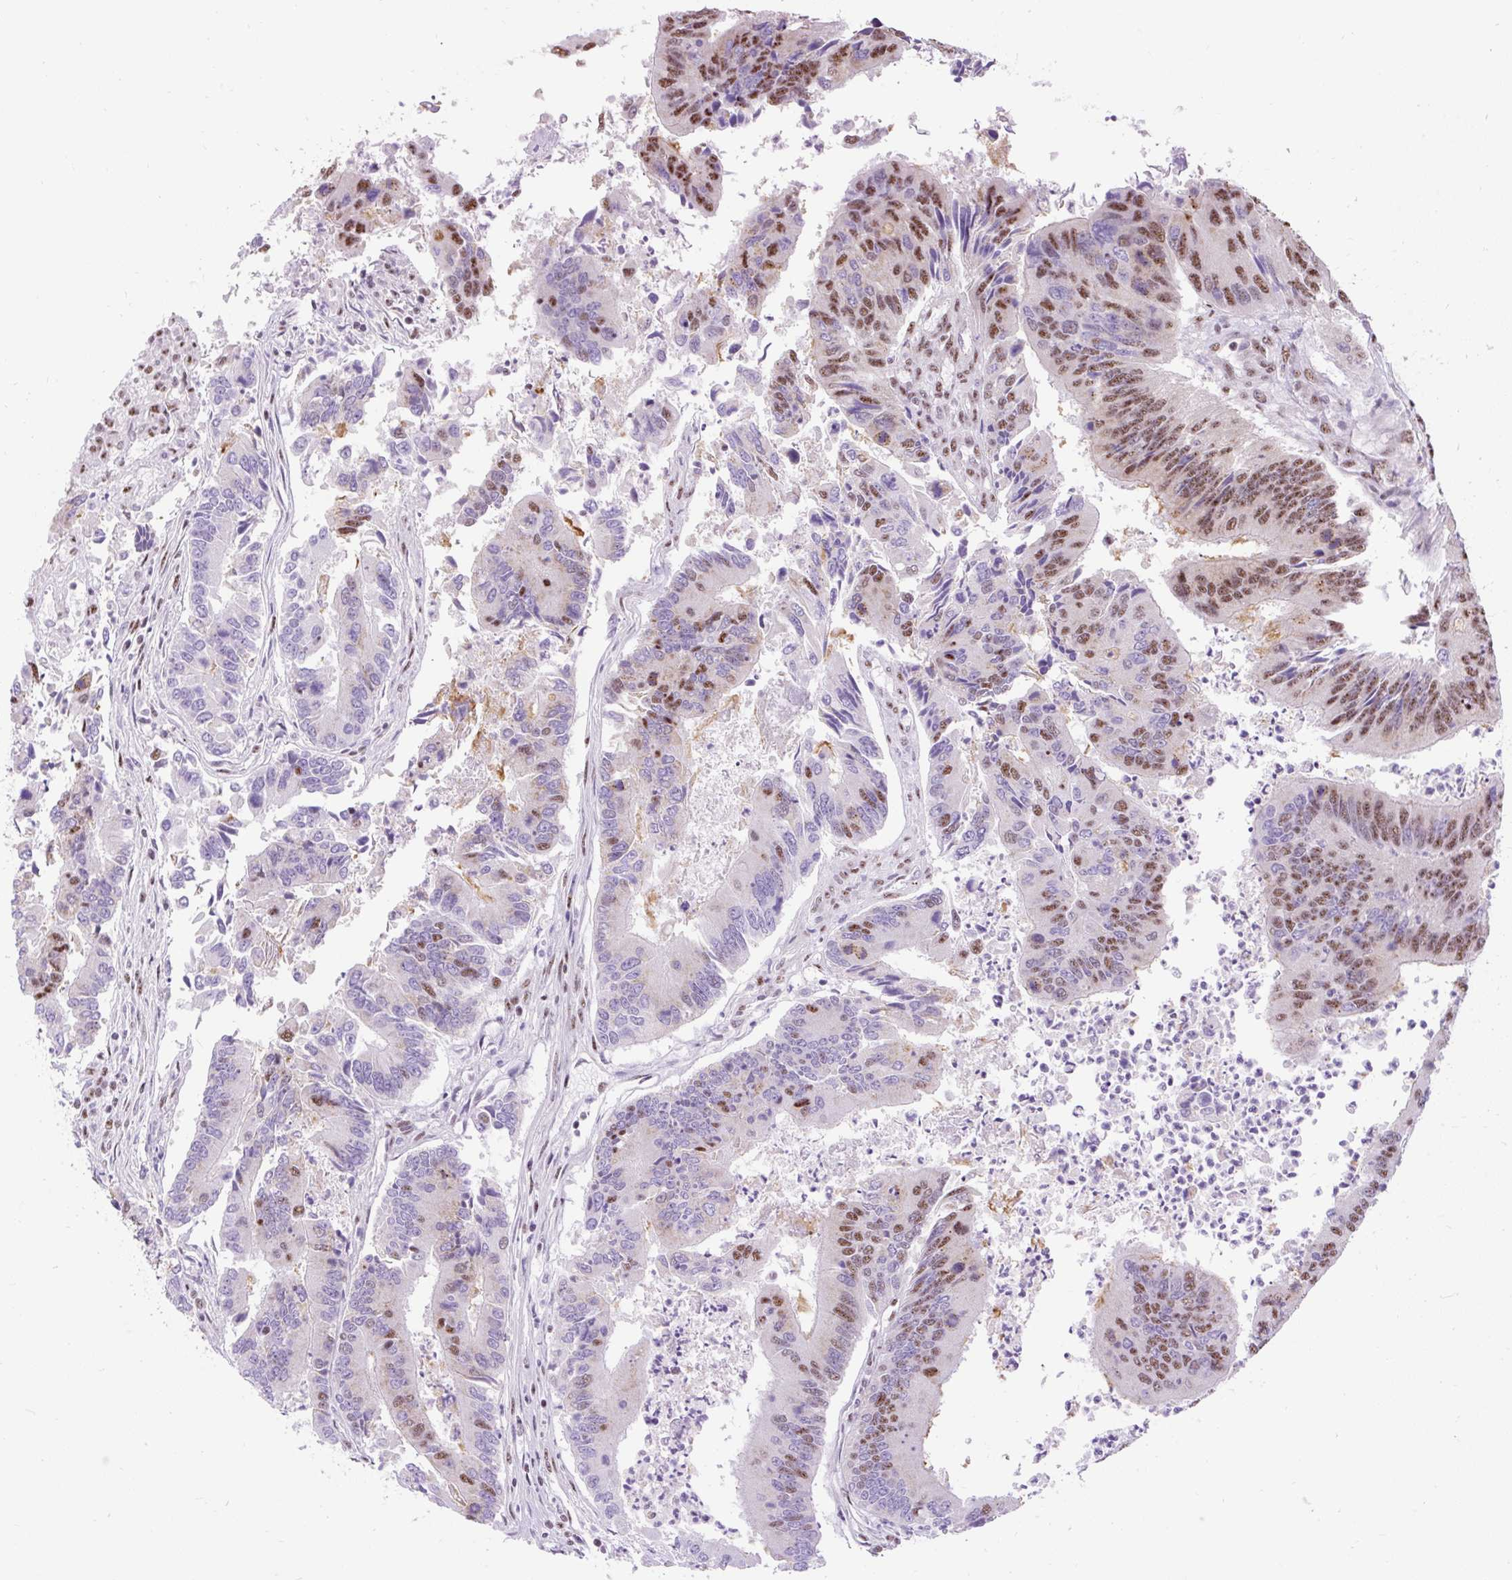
{"staining": {"intensity": "moderate", "quantity": "25%-75%", "location": "nuclear"}, "tissue": "colorectal cancer", "cell_type": "Tumor cells", "image_type": "cancer", "snomed": [{"axis": "morphology", "description": "Adenocarcinoma, NOS"}, {"axis": "topography", "description": "Colon"}], "caption": "This photomicrograph exhibits IHC staining of human colorectal cancer, with medium moderate nuclear expression in approximately 25%-75% of tumor cells.", "gene": "SMC5", "patient": {"sex": "female", "age": 67}}